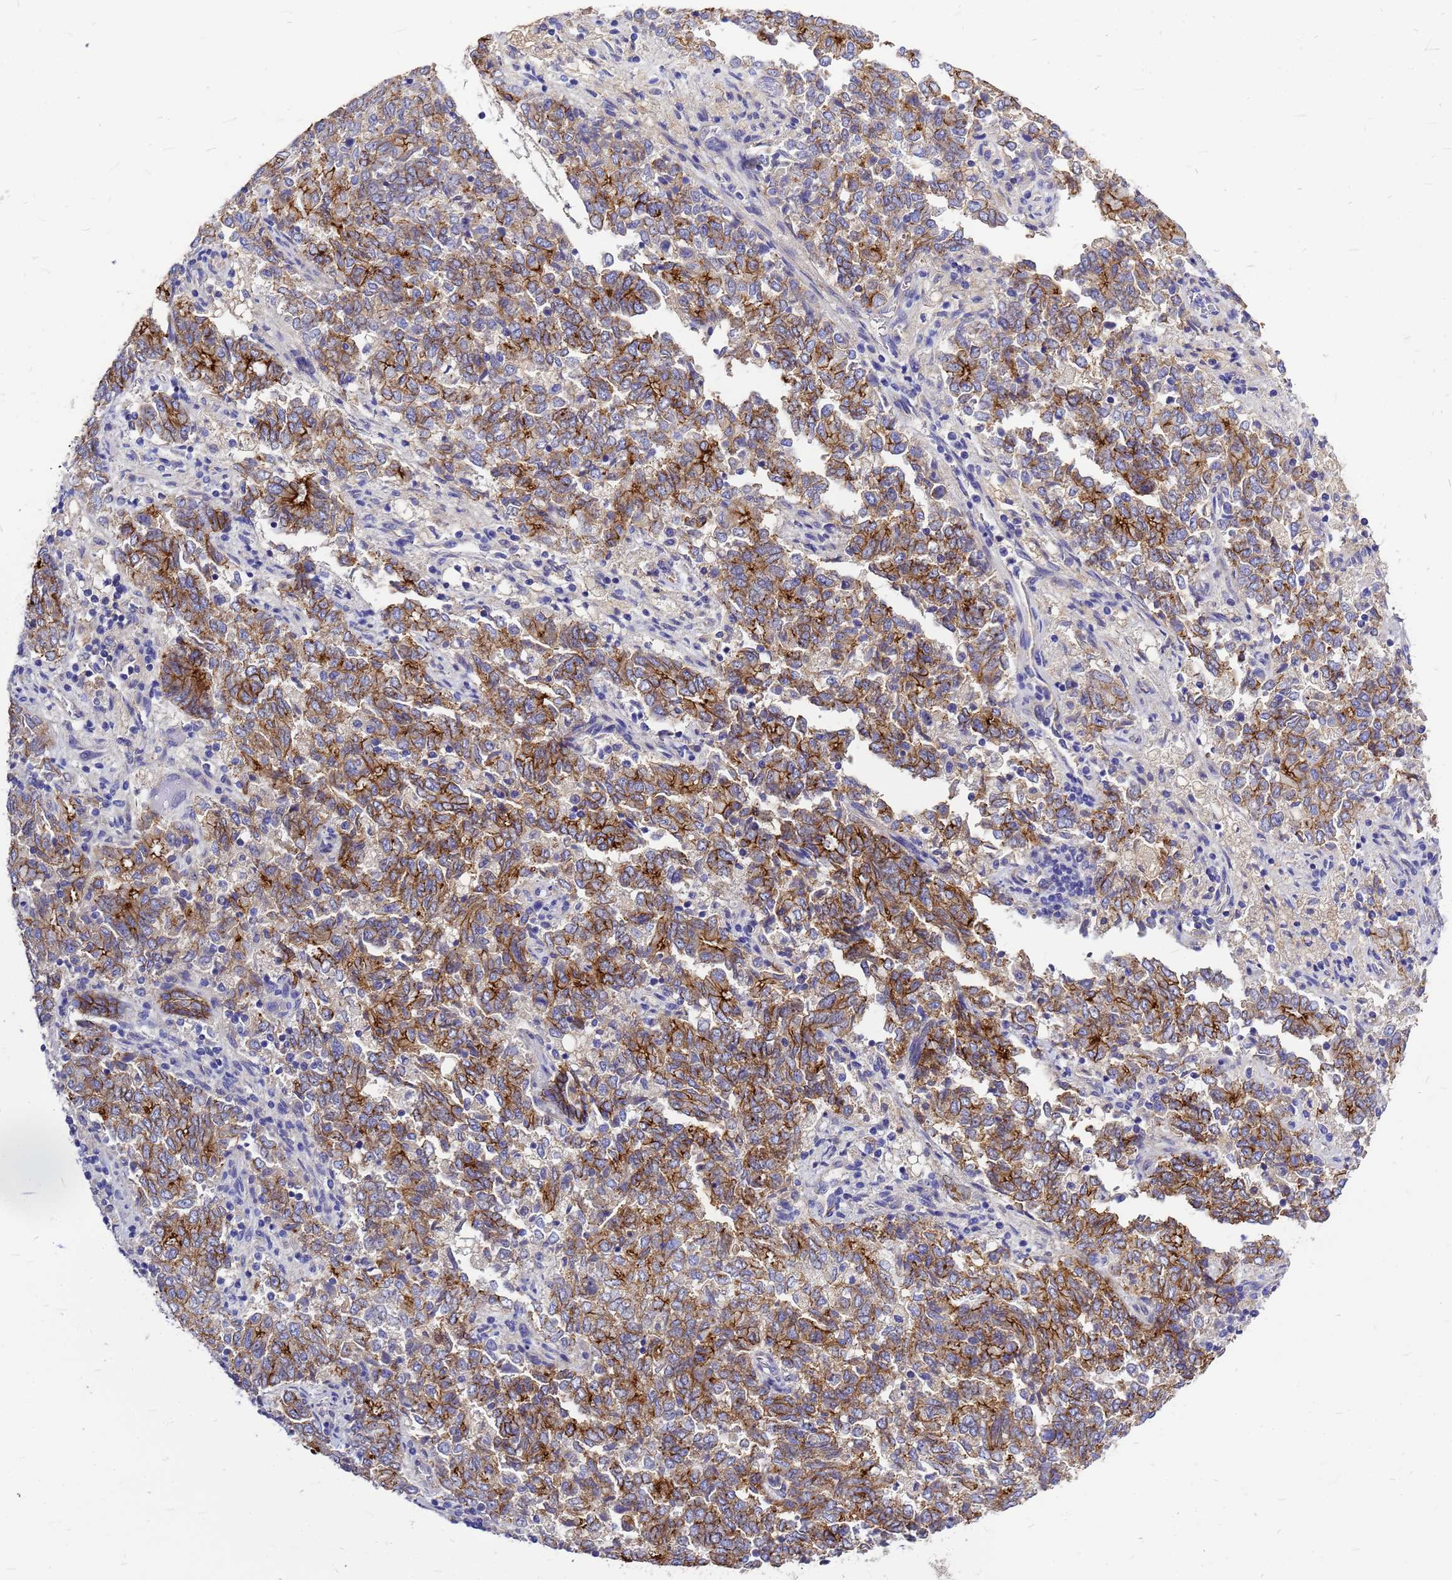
{"staining": {"intensity": "moderate", "quantity": ">75%", "location": "cytoplasmic/membranous"}, "tissue": "endometrial cancer", "cell_type": "Tumor cells", "image_type": "cancer", "snomed": [{"axis": "morphology", "description": "Adenocarcinoma, NOS"}, {"axis": "topography", "description": "Endometrium"}], "caption": "Endometrial cancer stained with a protein marker demonstrates moderate staining in tumor cells.", "gene": "FBXW5", "patient": {"sex": "female", "age": 80}}